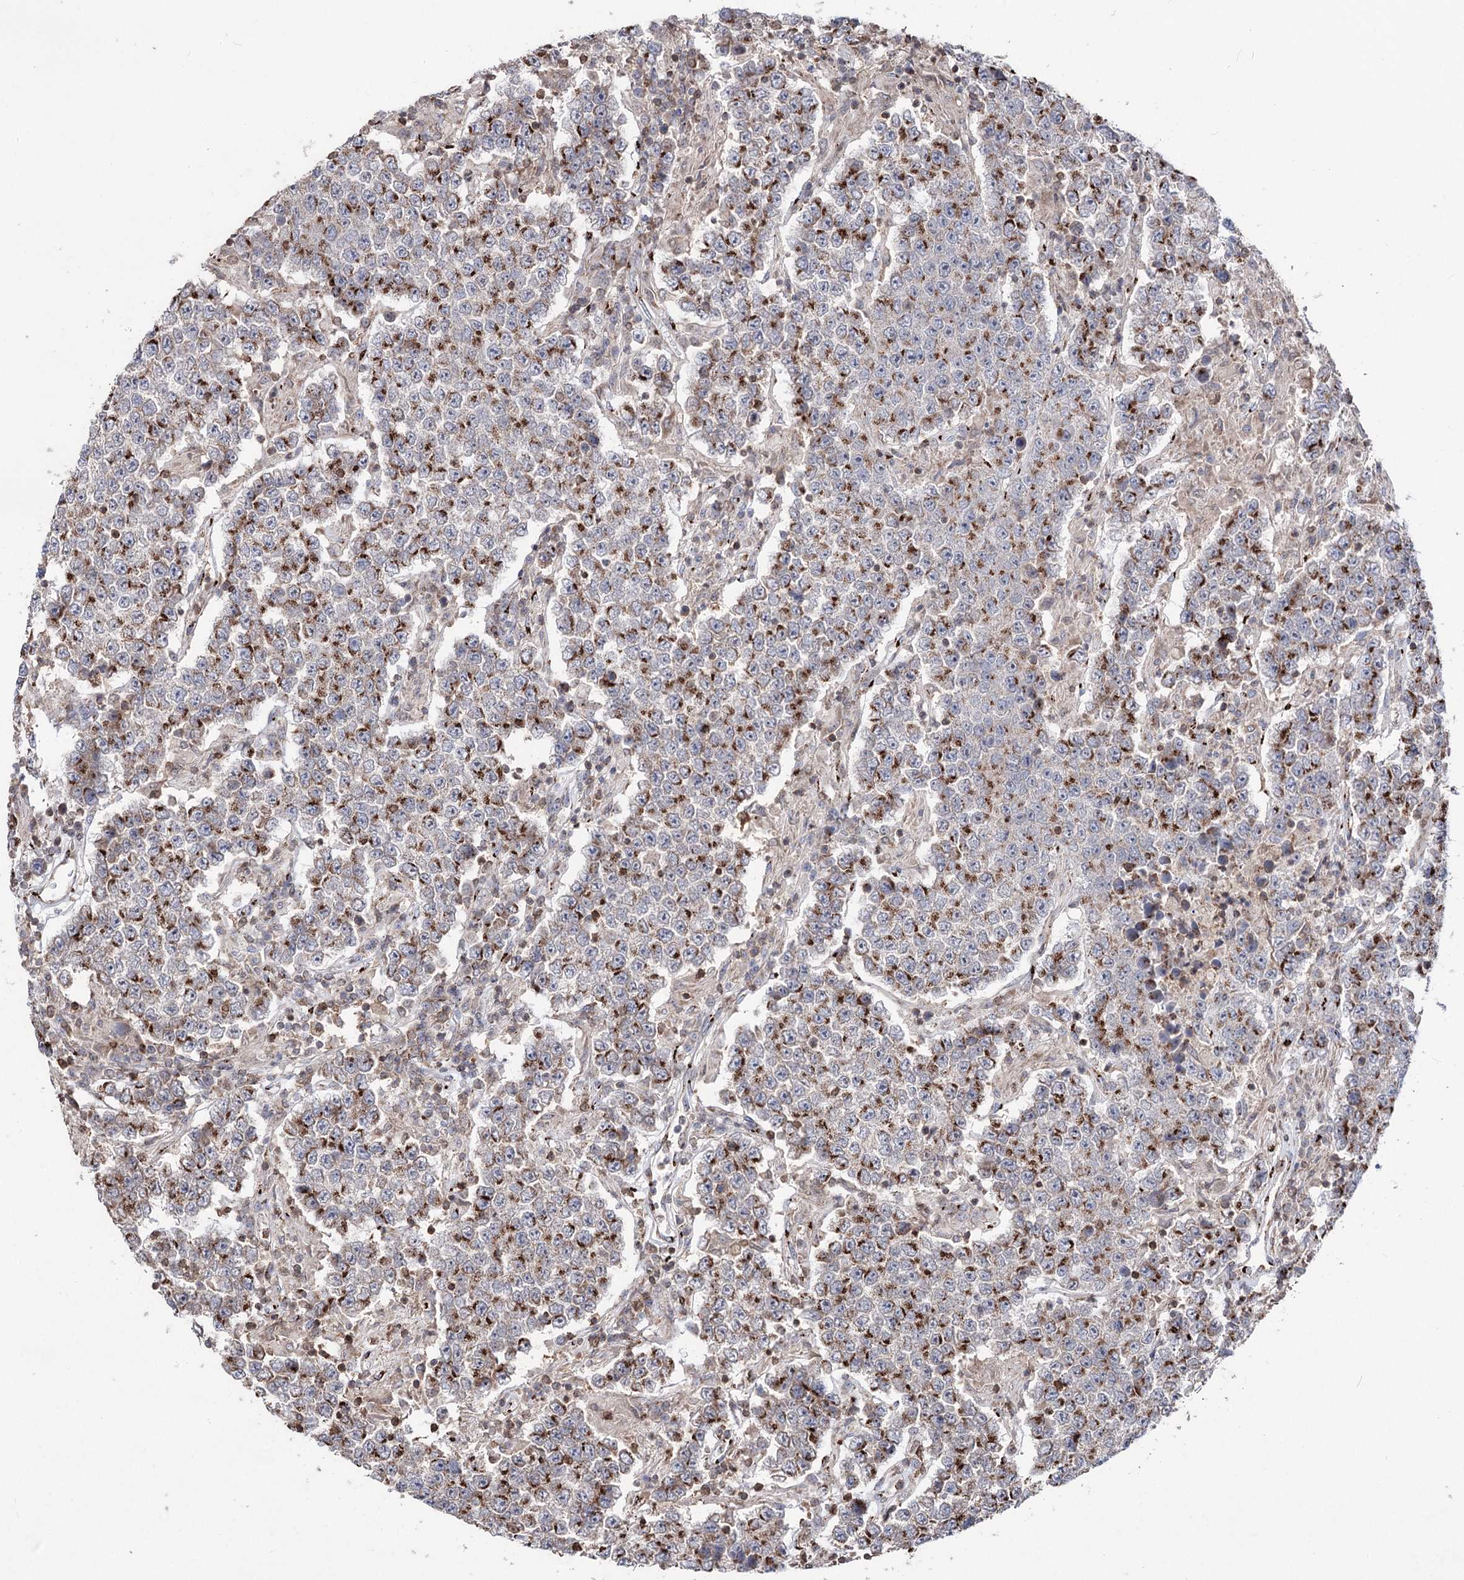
{"staining": {"intensity": "strong", "quantity": "25%-75%", "location": "cytoplasmic/membranous"}, "tissue": "testis cancer", "cell_type": "Tumor cells", "image_type": "cancer", "snomed": [{"axis": "morphology", "description": "Normal tissue, NOS"}, {"axis": "morphology", "description": "Urothelial carcinoma, High grade"}, {"axis": "morphology", "description": "Seminoma, NOS"}, {"axis": "morphology", "description": "Carcinoma, Embryonal, NOS"}, {"axis": "topography", "description": "Urinary bladder"}, {"axis": "topography", "description": "Testis"}], "caption": "A brown stain shows strong cytoplasmic/membranous staining of a protein in testis cancer (seminoma) tumor cells. (DAB IHC with brightfield microscopy, high magnification).", "gene": "ARHGAP20", "patient": {"sex": "male", "age": 41}}